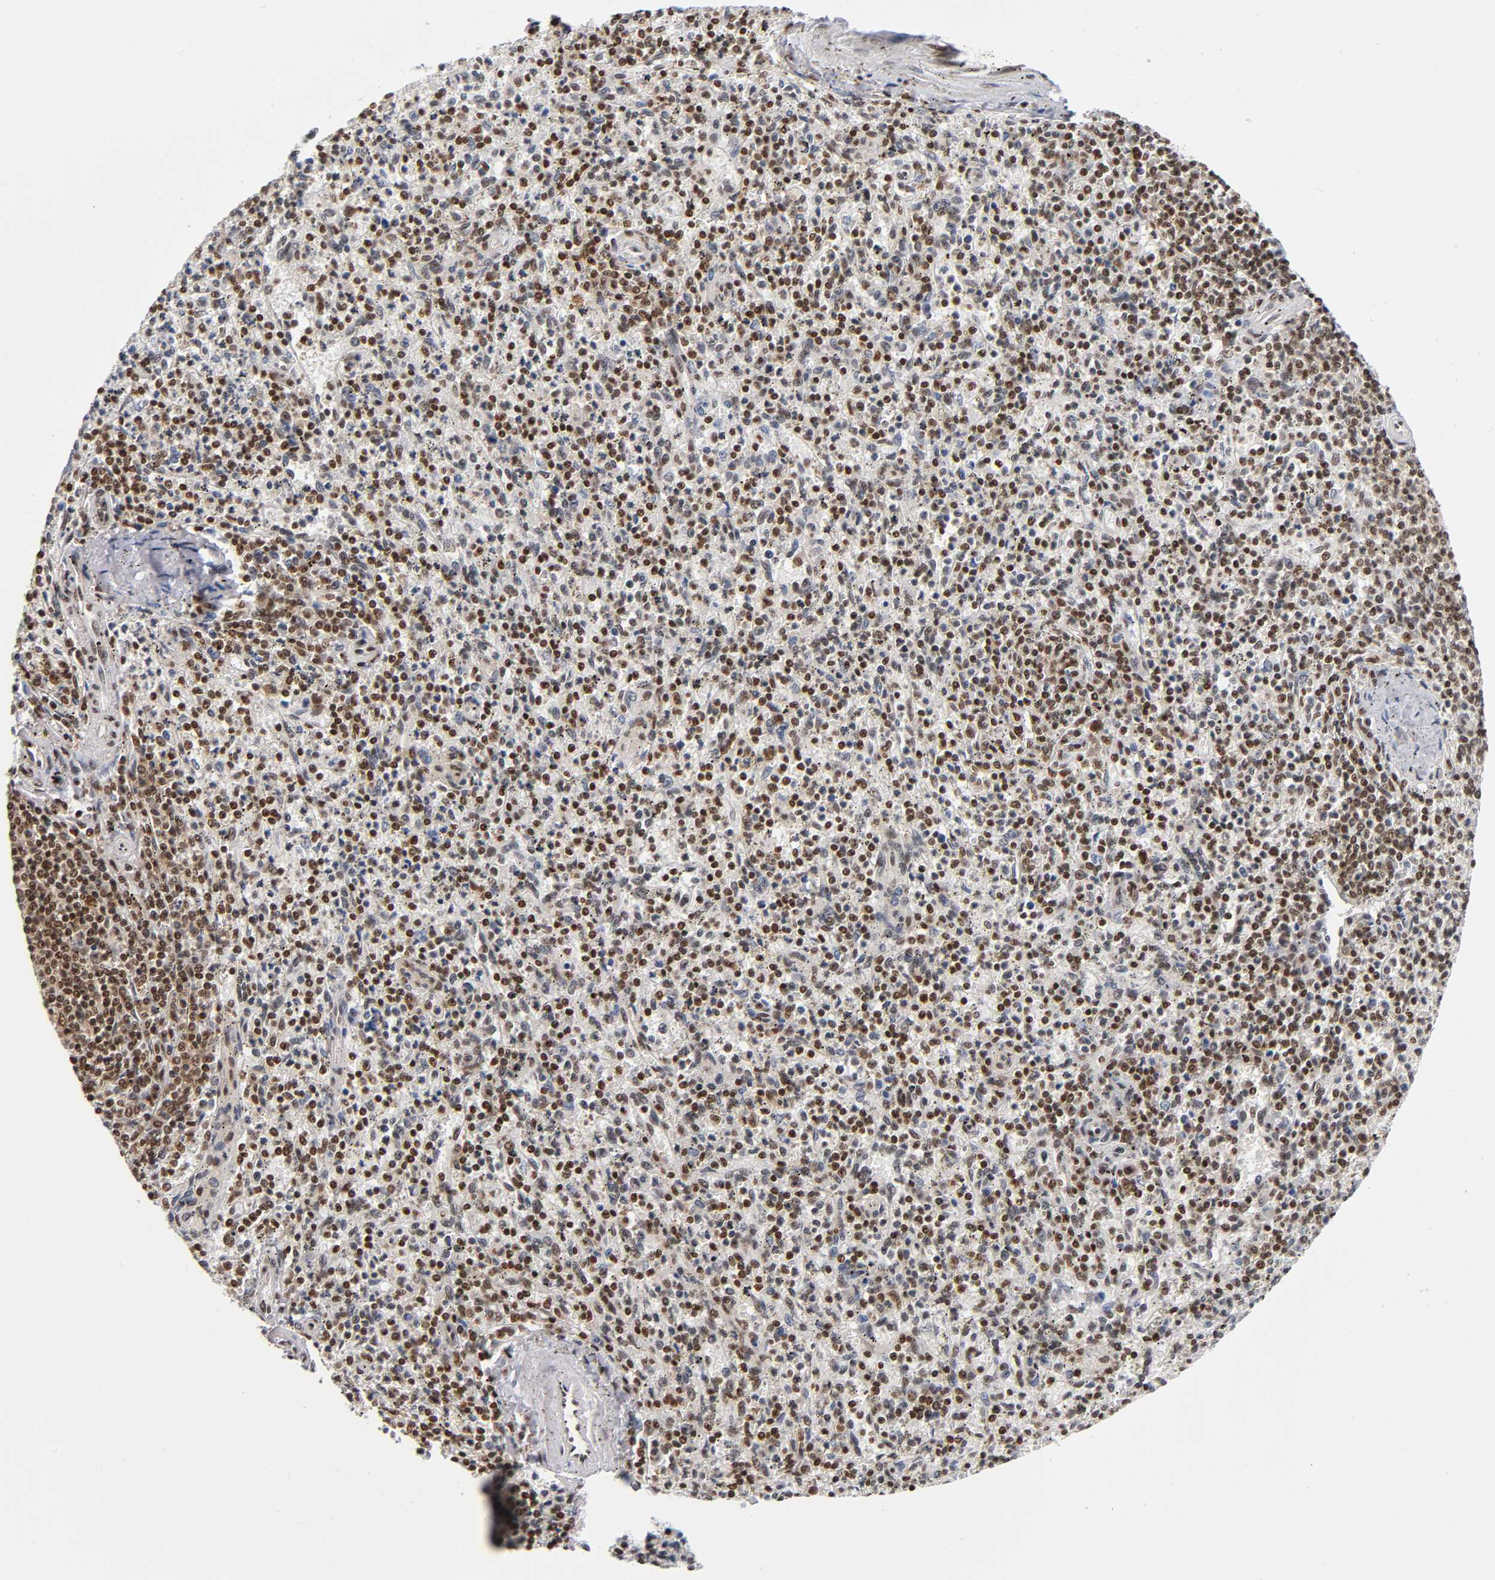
{"staining": {"intensity": "strong", "quantity": ">75%", "location": "nuclear"}, "tissue": "spleen", "cell_type": "Cells in red pulp", "image_type": "normal", "snomed": [{"axis": "morphology", "description": "Normal tissue, NOS"}, {"axis": "topography", "description": "Spleen"}], "caption": "Immunohistochemistry of benign spleen displays high levels of strong nuclear positivity in about >75% of cells in red pulp. Nuclei are stained in blue.", "gene": "ILKAP", "patient": {"sex": "male", "age": 72}}